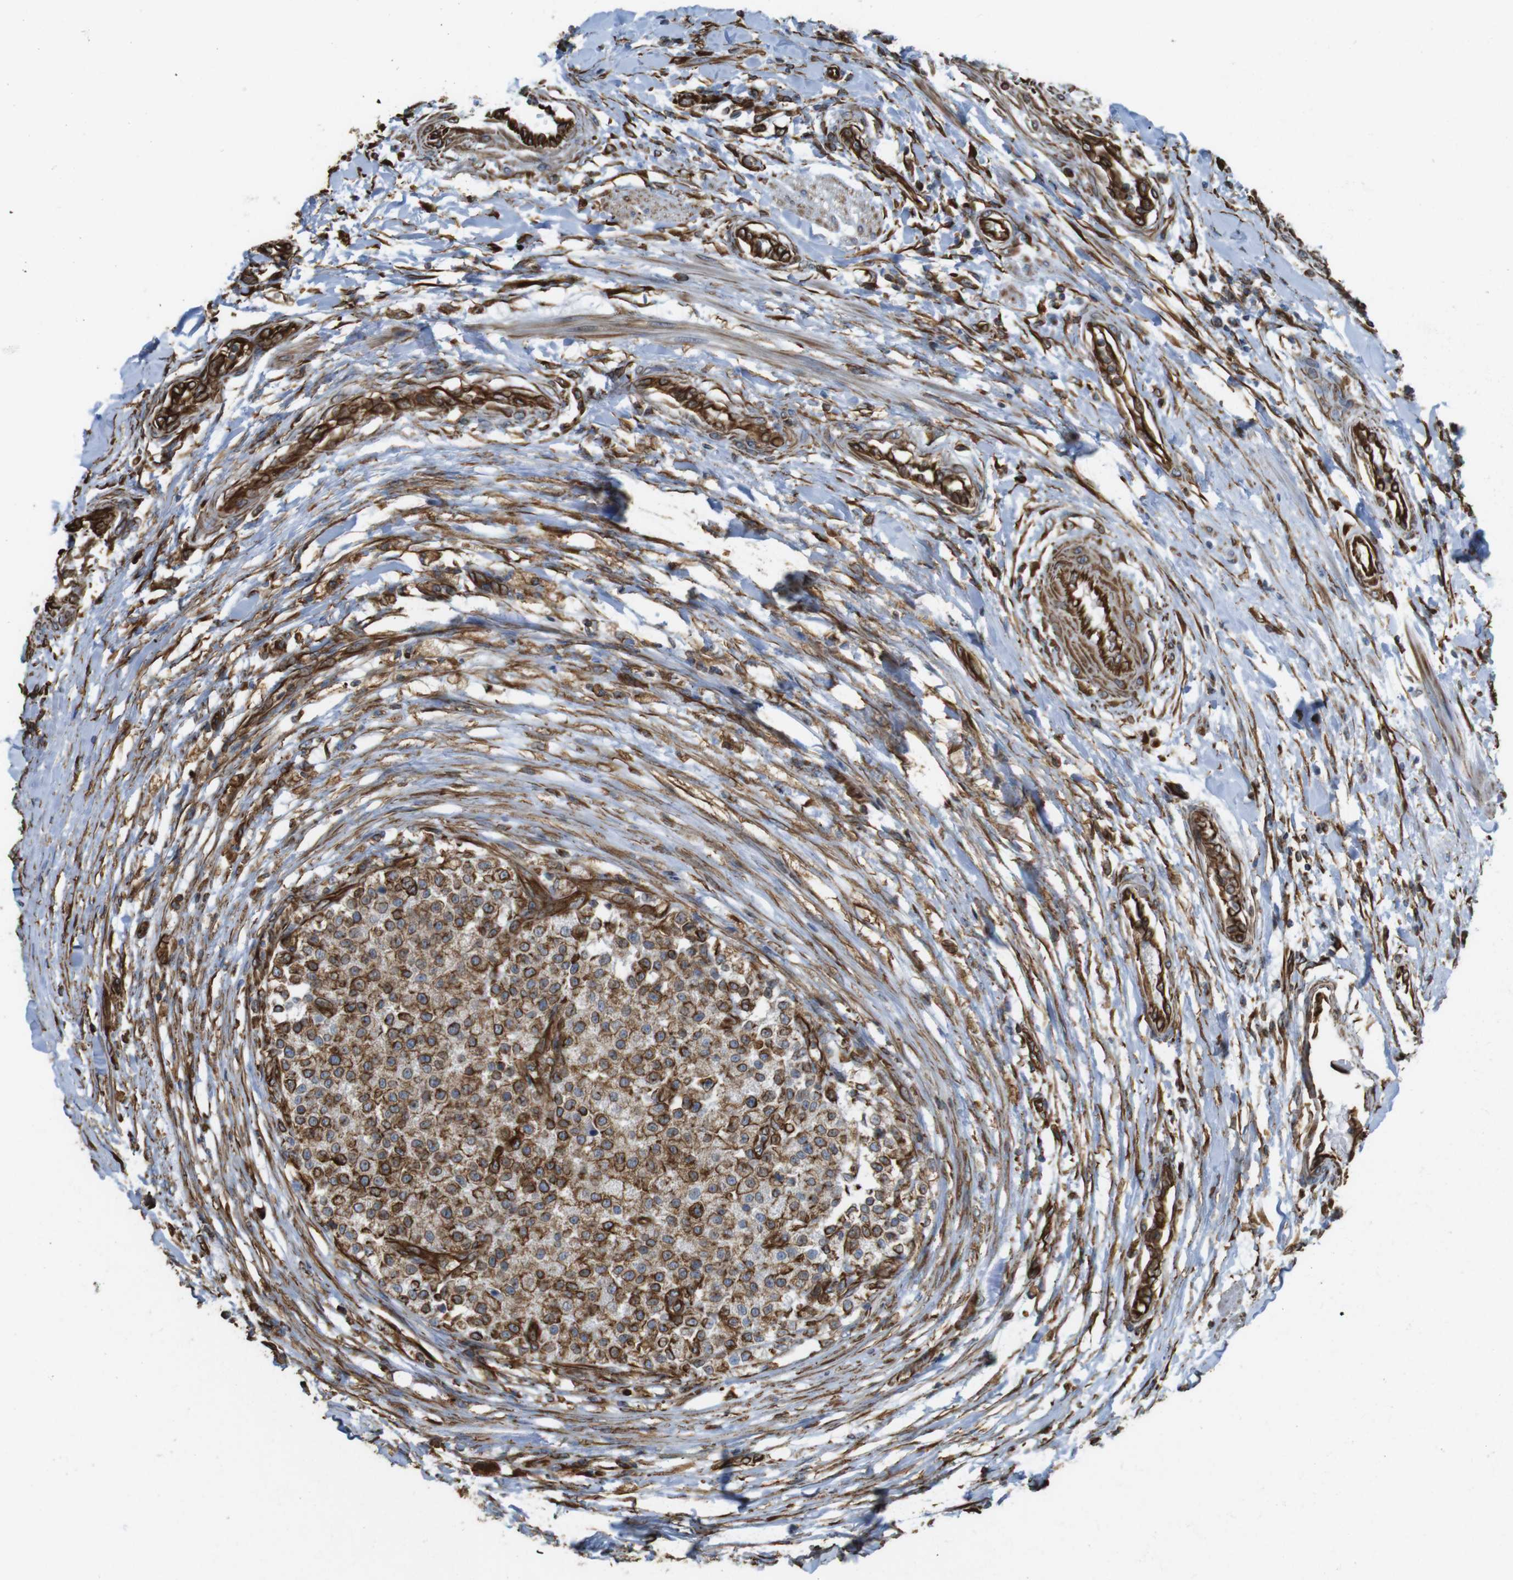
{"staining": {"intensity": "moderate", "quantity": ">75%", "location": "cytoplasmic/membranous"}, "tissue": "testis cancer", "cell_type": "Tumor cells", "image_type": "cancer", "snomed": [{"axis": "morphology", "description": "Seminoma, NOS"}, {"axis": "topography", "description": "Testis"}], "caption": "Immunohistochemical staining of human testis cancer (seminoma) displays moderate cytoplasmic/membranous protein positivity in approximately >75% of tumor cells.", "gene": "RALGPS1", "patient": {"sex": "male", "age": 59}}